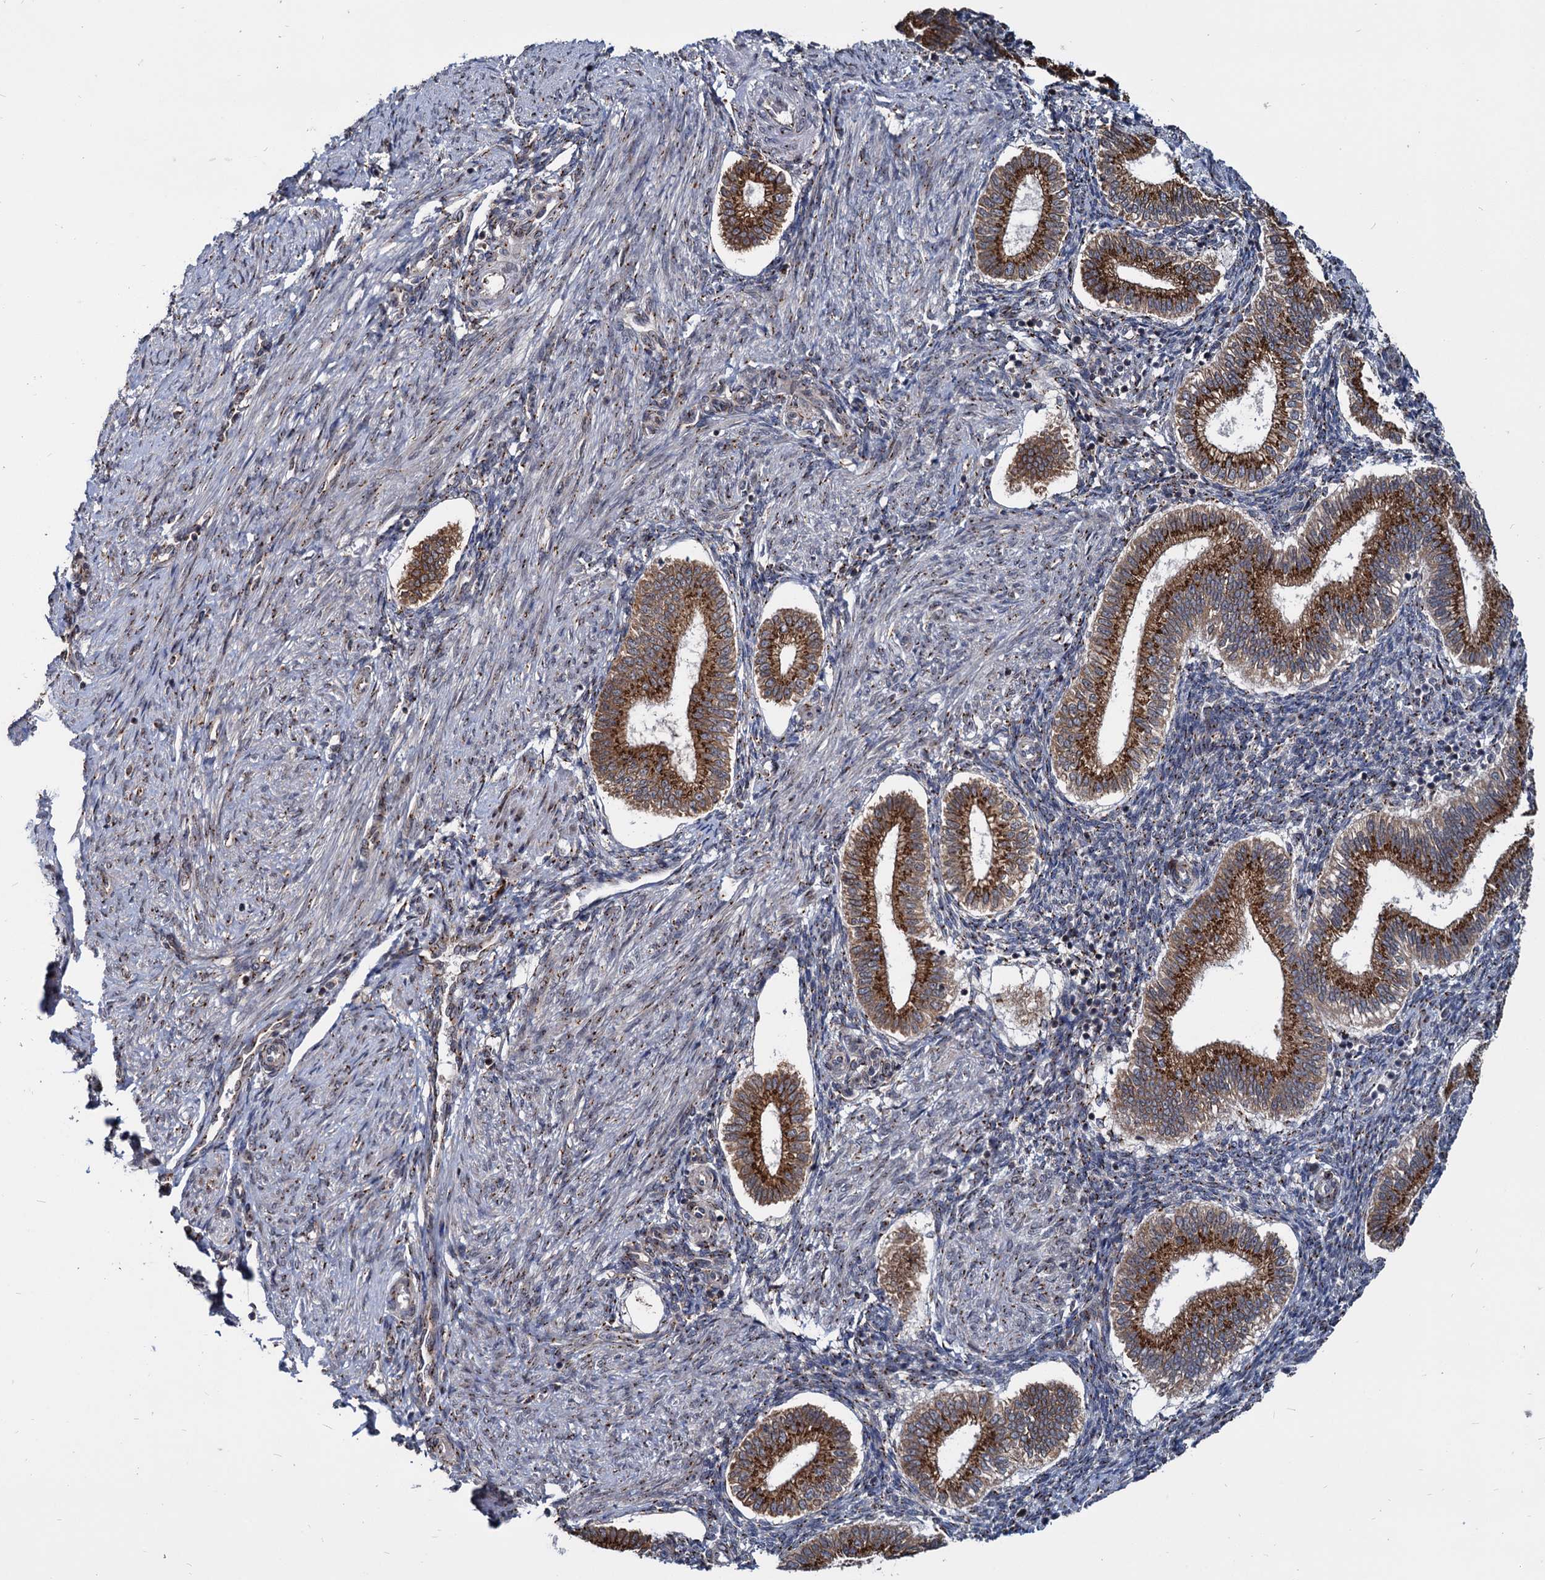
{"staining": {"intensity": "moderate", "quantity": "<25%", "location": "cytoplasmic/membranous"}, "tissue": "endometrium", "cell_type": "Cells in endometrial stroma", "image_type": "normal", "snomed": [{"axis": "morphology", "description": "Normal tissue, NOS"}, {"axis": "topography", "description": "Endometrium"}], "caption": "A low amount of moderate cytoplasmic/membranous positivity is appreciated in approximately <25% of cells in endometrial stroma in unremarkable endometrium.", "gene": "SAAL1", "patient": {"sex": "female", "age": 24}}